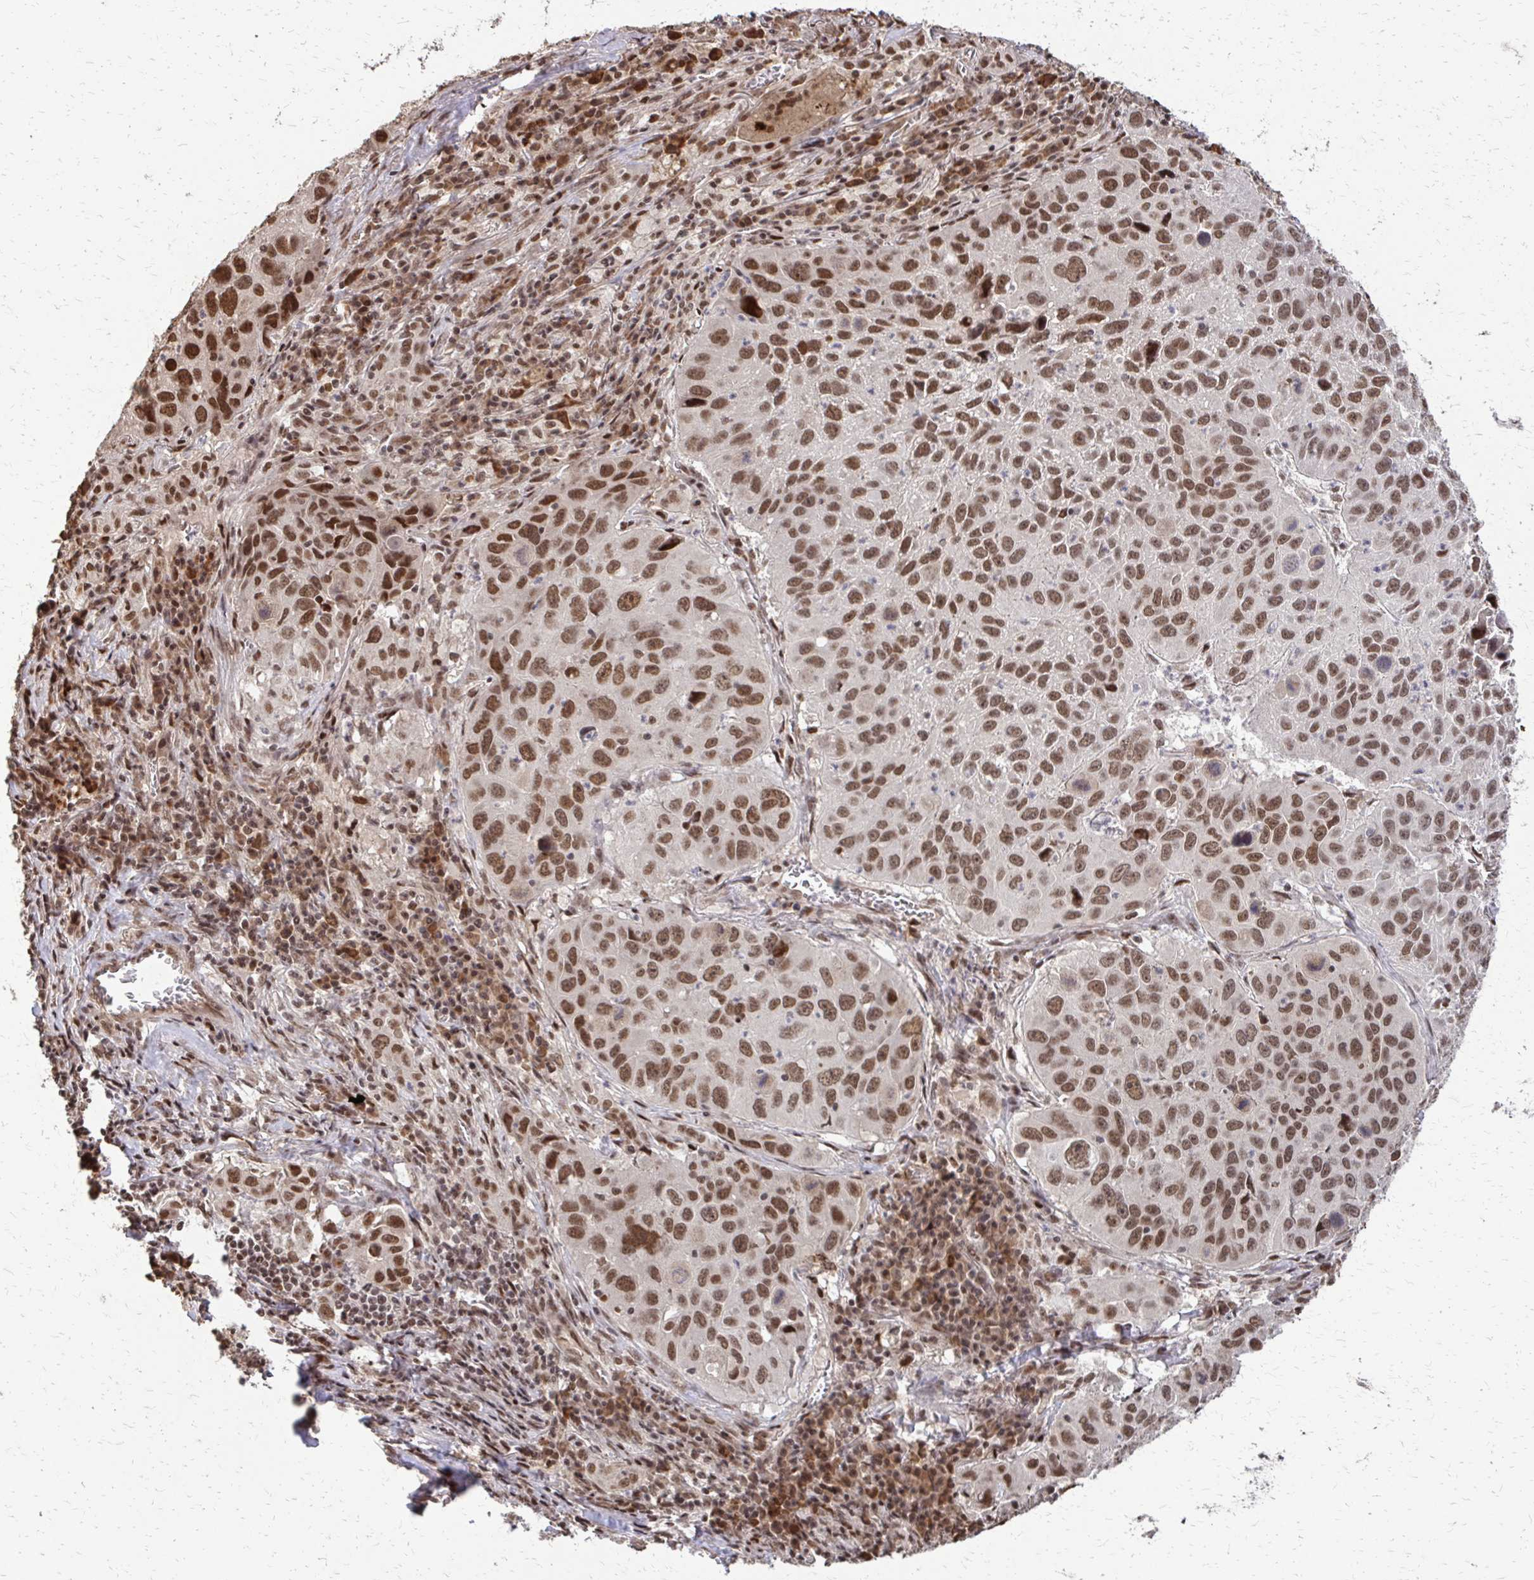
{"staining": {"intensity": "moderate", "quantity": ">75%", "location": "nuclear"}, "tissue": "lung cancer", "cell_type": "Tumor cells", "image_type": "cancer", "snomed": [{"axis": "morphology", "description": "Squamous cell carcinoma, NOS"}, {"axis": "topography", "description": "Lung"}], "caption": "Immunohistochemical staining of lung cancer shows medium levels of moderate nuclear protein staining in about >75% of tumor cells.", "gene": "SS18", "patient": {"sex": "female", "age": 61}}